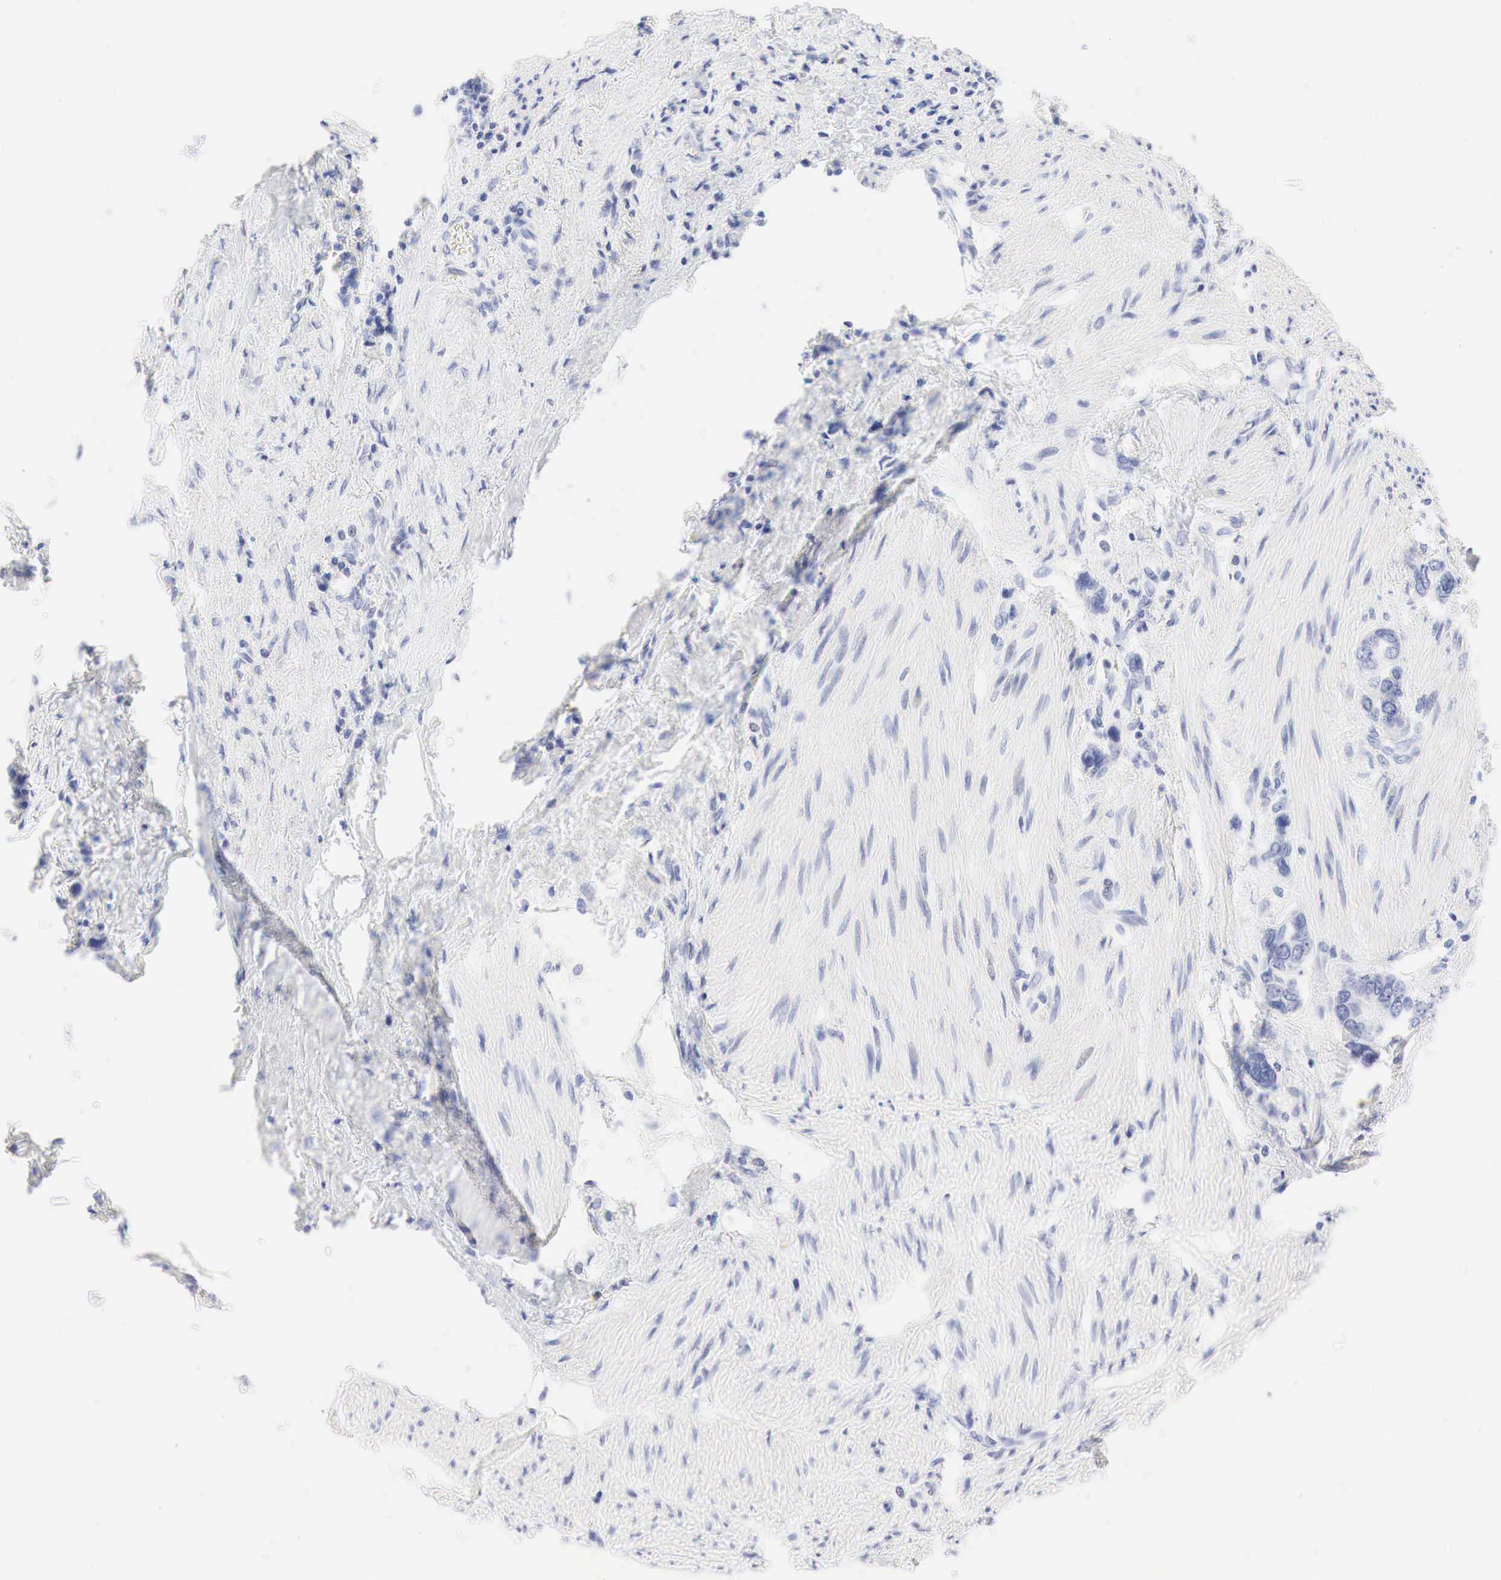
{"staining": {"intensity": "negative", "quantity": "none", "location": "none"}, "tissue": "stomach cancer", "cell_type": "Tumor cells", "image_type": "cancer", "snomed": [{"axis": "morphology", "description": "Adenocarcinoma, NOS"}, {"axis": "topography", "description": "Stomach"}], "caption": "Immunohistochemical staining of stomach cancer exhibits no significant positivity in tumor cells. Brightfield microscopy of immunohistochemistry stained with DAB (3,3'-diaminobenzidine) (brown) and hematoxylin (blue), captured at high magnification.", "gene": "NKX2-1", "patient": {"sex": "male", "age": 78}}